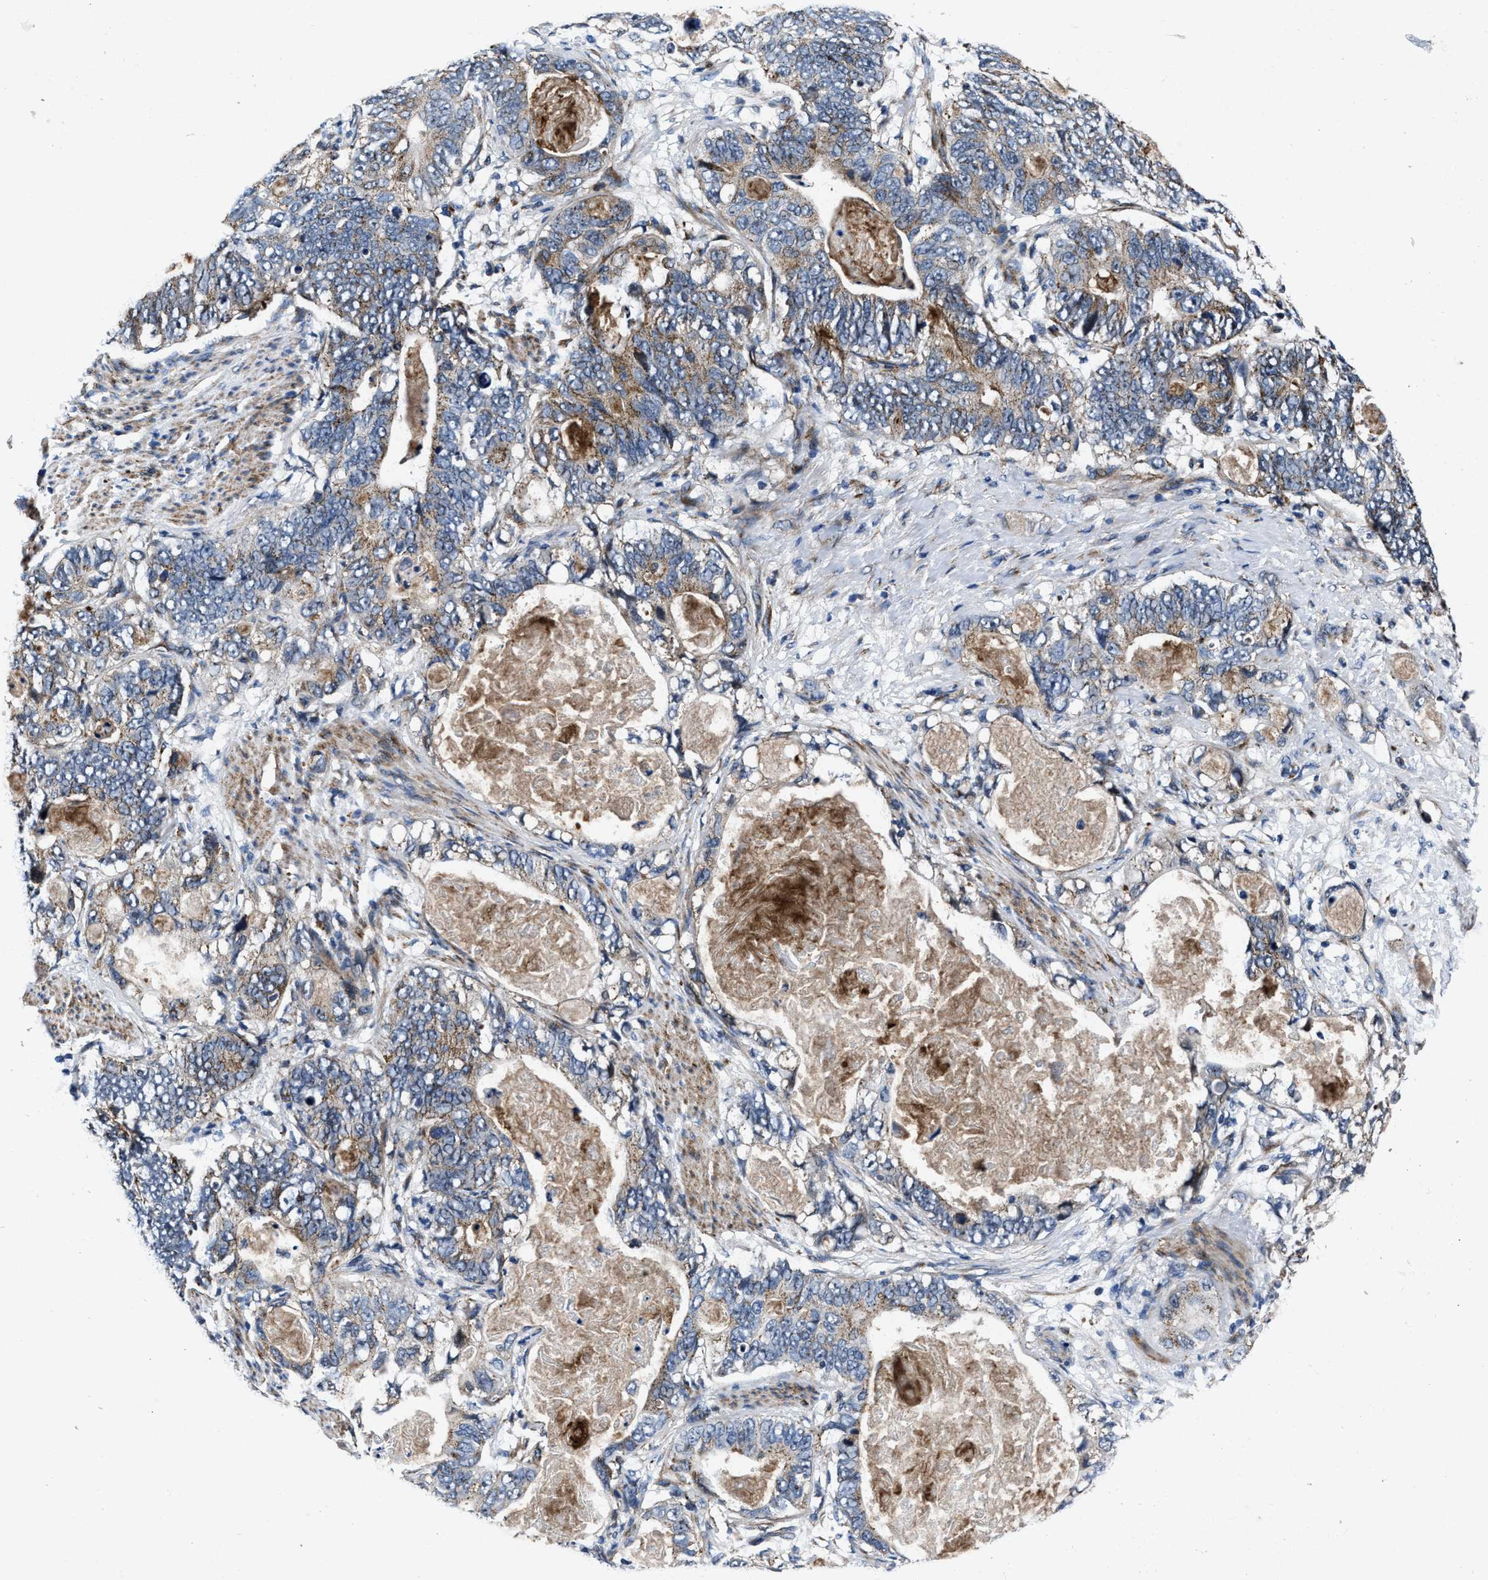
{"staining": {"intensity": "weak", "quantity": "25%-75%", "location": "cytoplasmic/membranous"}, "tissue": "stomach cancer", "cell_type": "Tumor cells", "image_type": "cancer", "snomed": [{"axis": "morphology", "description": "Normal tissue, NOS"}, {"axis": "morphology", "description": "Adenocarcinoma, NOS"}, {"axis": "topography", "description": "Stomach"}], "caption": "Protein staining displays weak cytoplasmic/membranous staining in about 25%-75% of tumor cells in adenocarcinoma (stomach).", "gene": "C2orf66", "patient": {"sex": "female", "age": 89}}